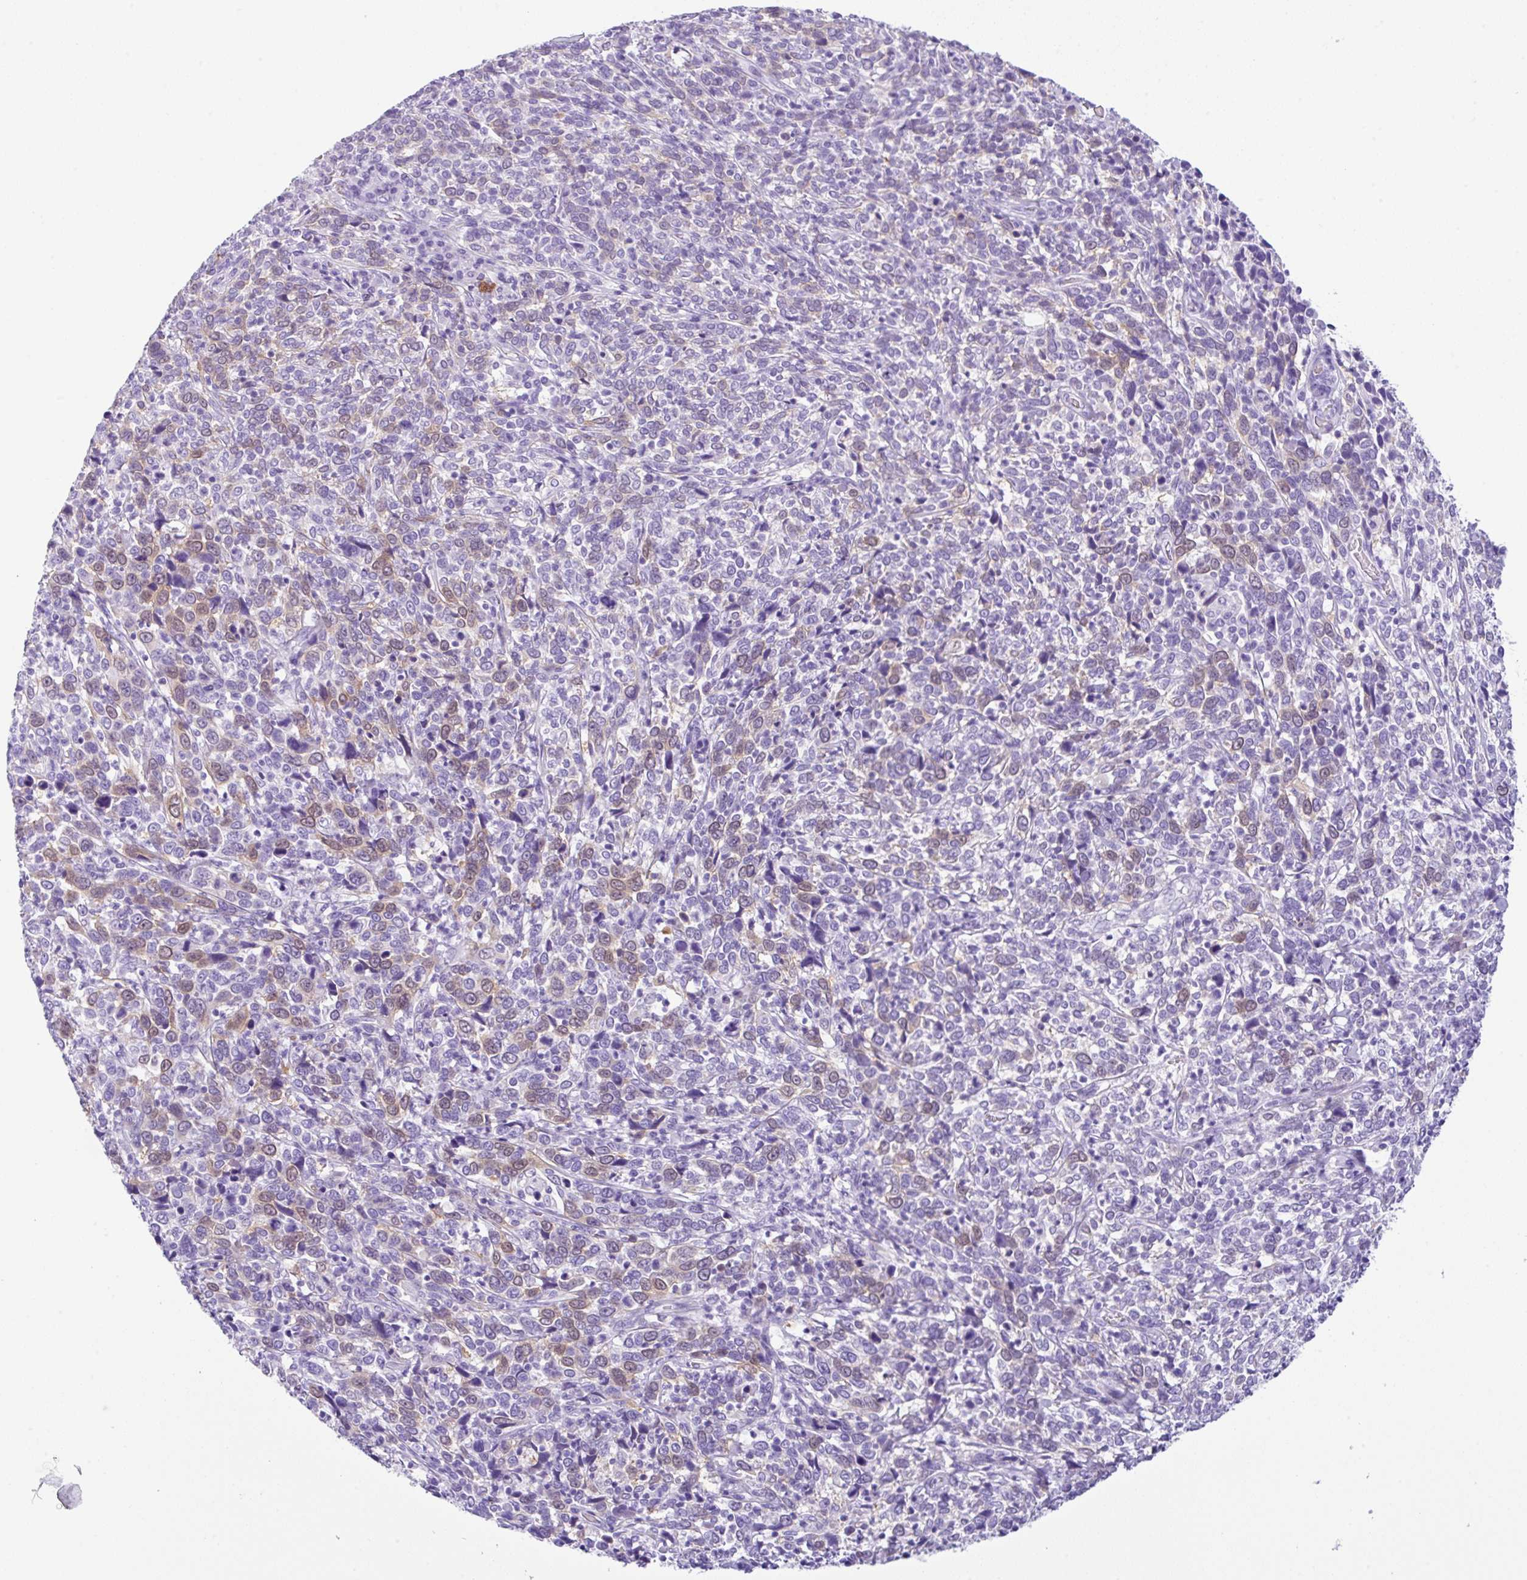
{"staining": {"intensity": "weak", "quantity": "<25%", "location": "cytoplasmic/membranous"}, "tissue": "cervical cancer", "cell_type": "Tumor cells", "image_type": "cancer", "snomed": [{"axis": "morphology", "description": "Squamous cell carcinoma, NOS"}, {"axis": "topography", "description": "Cervix"}], "caption": "An IHC histopathology image of cervical cancer (squamous cell carcinoma) is shown. There is no staining in tumor cells of cervical cancer (squamous cell carcinoma). (Brightfield microscopy of DAB immunohistochemistry (IHC) at high magnification).", "gene": "RRM2", "patient": {"sex": "female", "age": 46}}